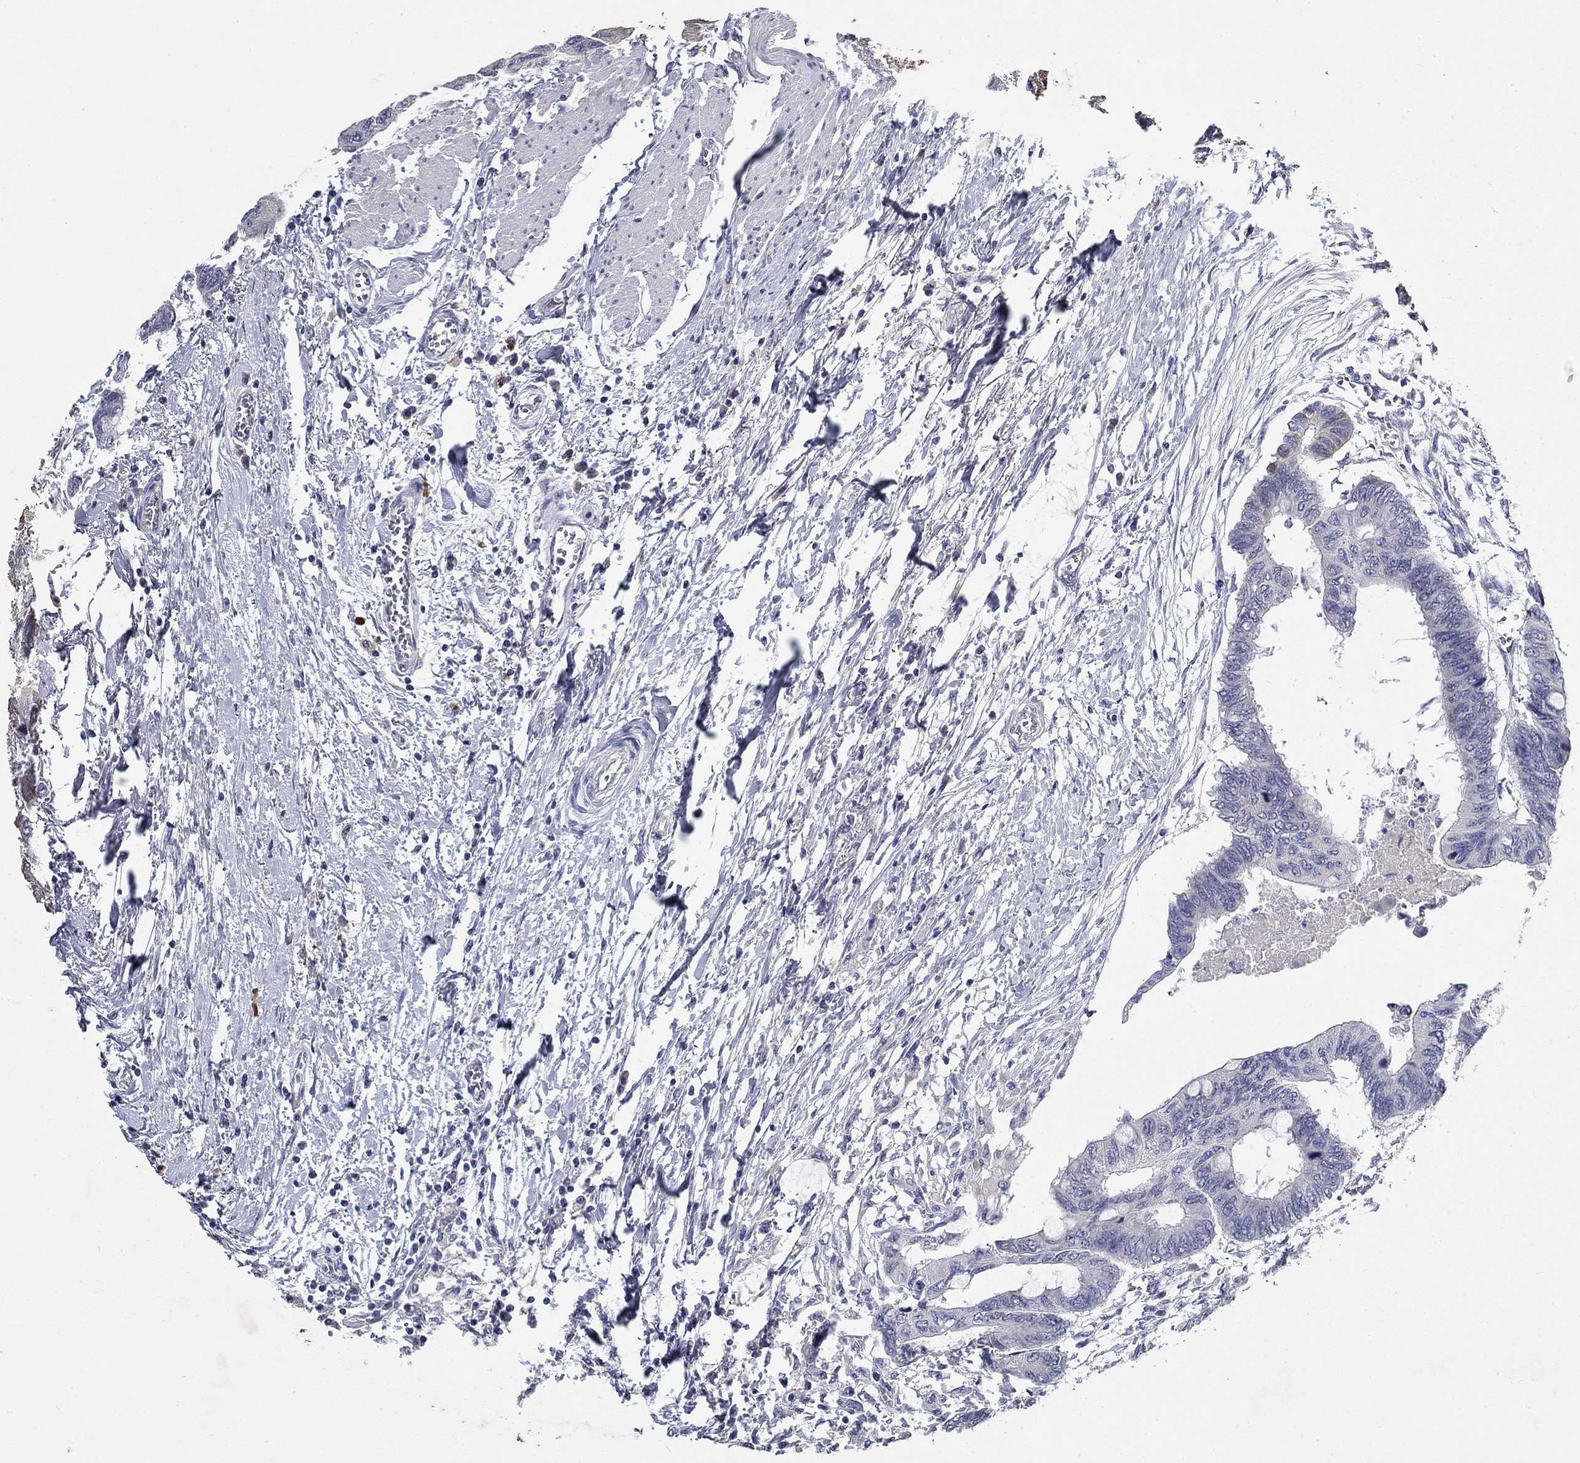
{"staining": {"intensity": "negative", "quantity": "none", "location": "none"}, "tissue": "colorectal cancer", "cell_type": "Tumor cells", "image_type": "cancer", "snomed": [{"axis": "morphology", "description": "Normal tissue, NOS"}, {"axis": "morphology", "description": "Adenocarcinoma, NOS"}, {"axis": "topography", "description": "Rectum"}, {"axis": "topography", "description": "Peripheral nerve tissue"}], "caption": "Tumor cells are negative for brown protein staining in adenocarcinoma (colorectal).", "gene": "PROZ", "patient": {"sex": "male", "age": 92}}